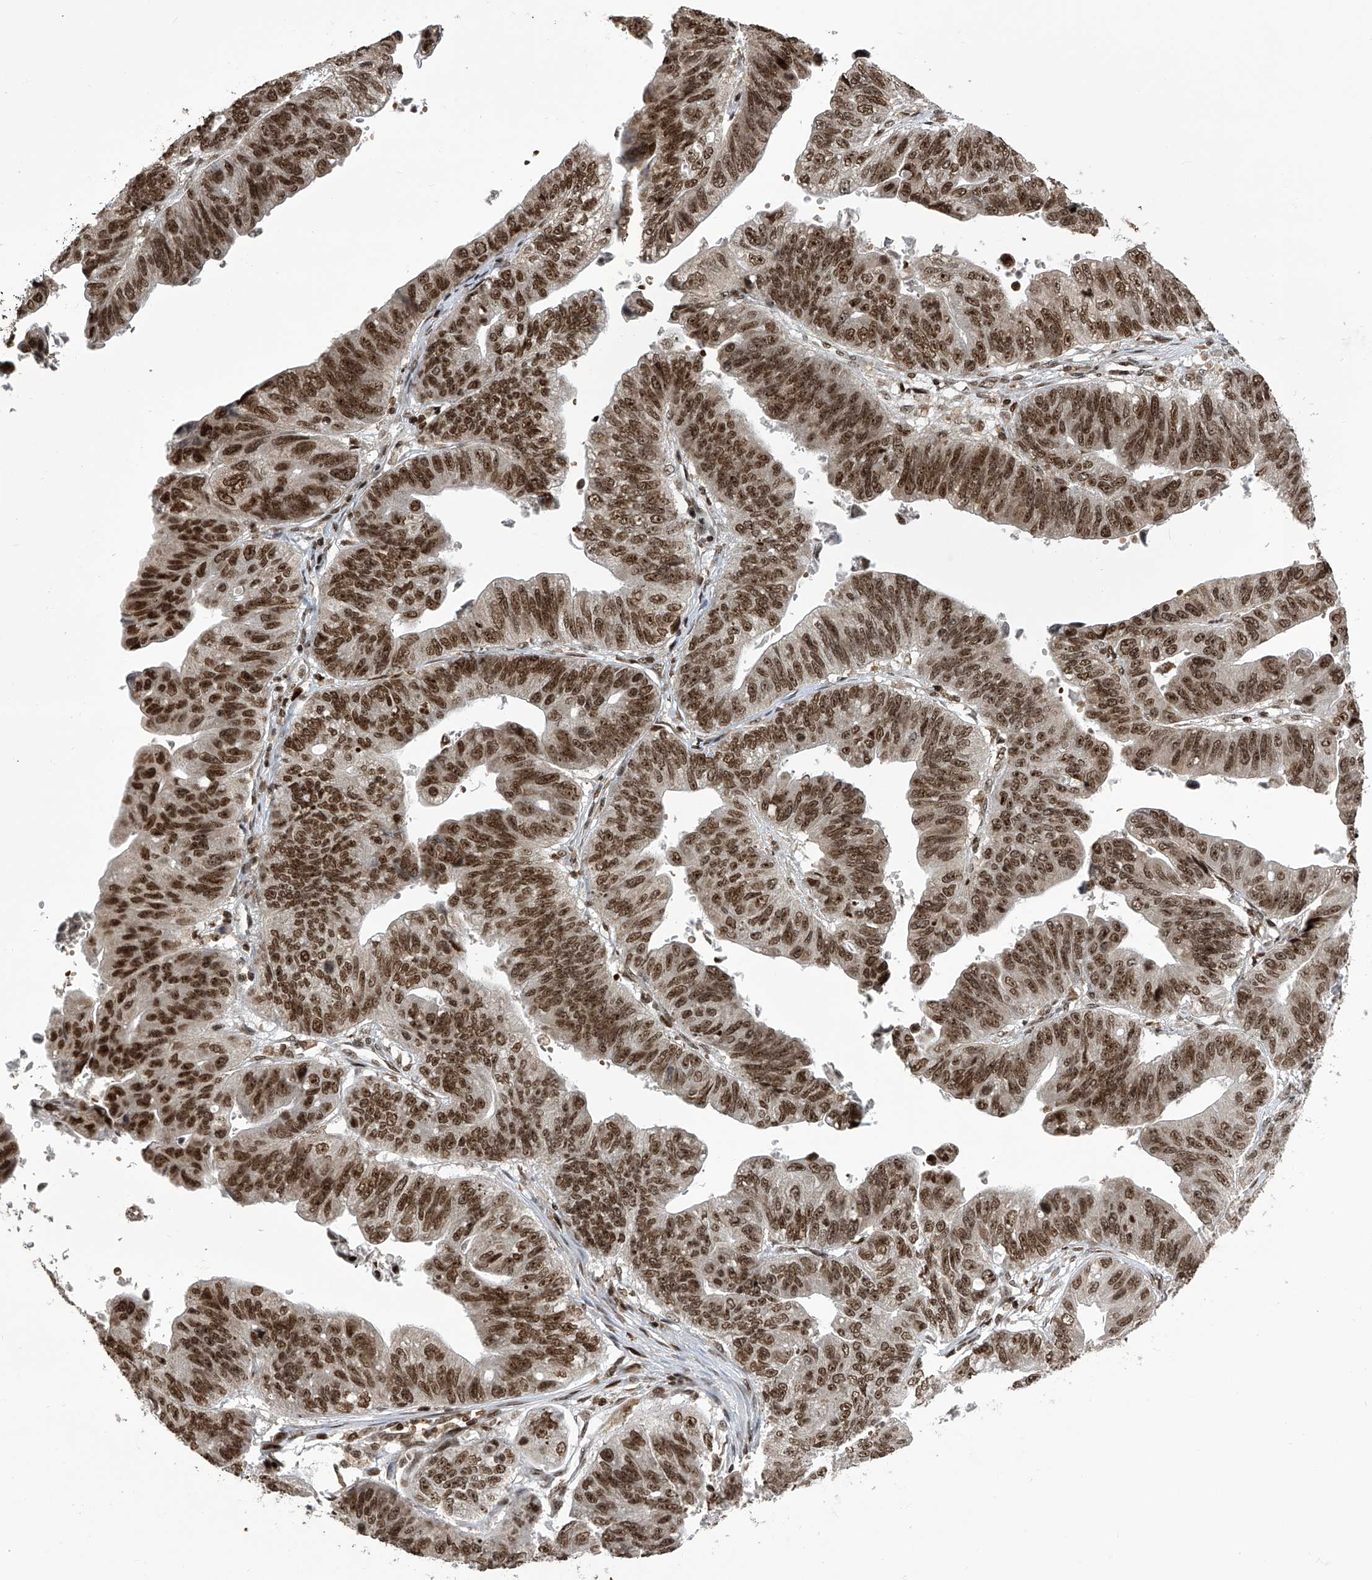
{"staining": {"intensity": "moderate", "quantity": ">75%", "location": "nuclear"}, "tissue": "stomach cancer", "cell_type": "Tumor cells", "image_type": "cancer", "snomed": [{"axis": "morphology", "description": "Adenocarcinoma, NOS"}, {"axis": "topography", "description": "Stomach"}], "caption": "High-magnification brightfield microscopy of stomach adenocarcinoma stained with DAB (brown) and counterstained with hematoxylin (blue). tumor cells exhibit moderate nuclear positivity is appreciated in approximately>75% of cells.", "gene": "PAK1IP1", "patient": {"sex": "male", "age": 59}}